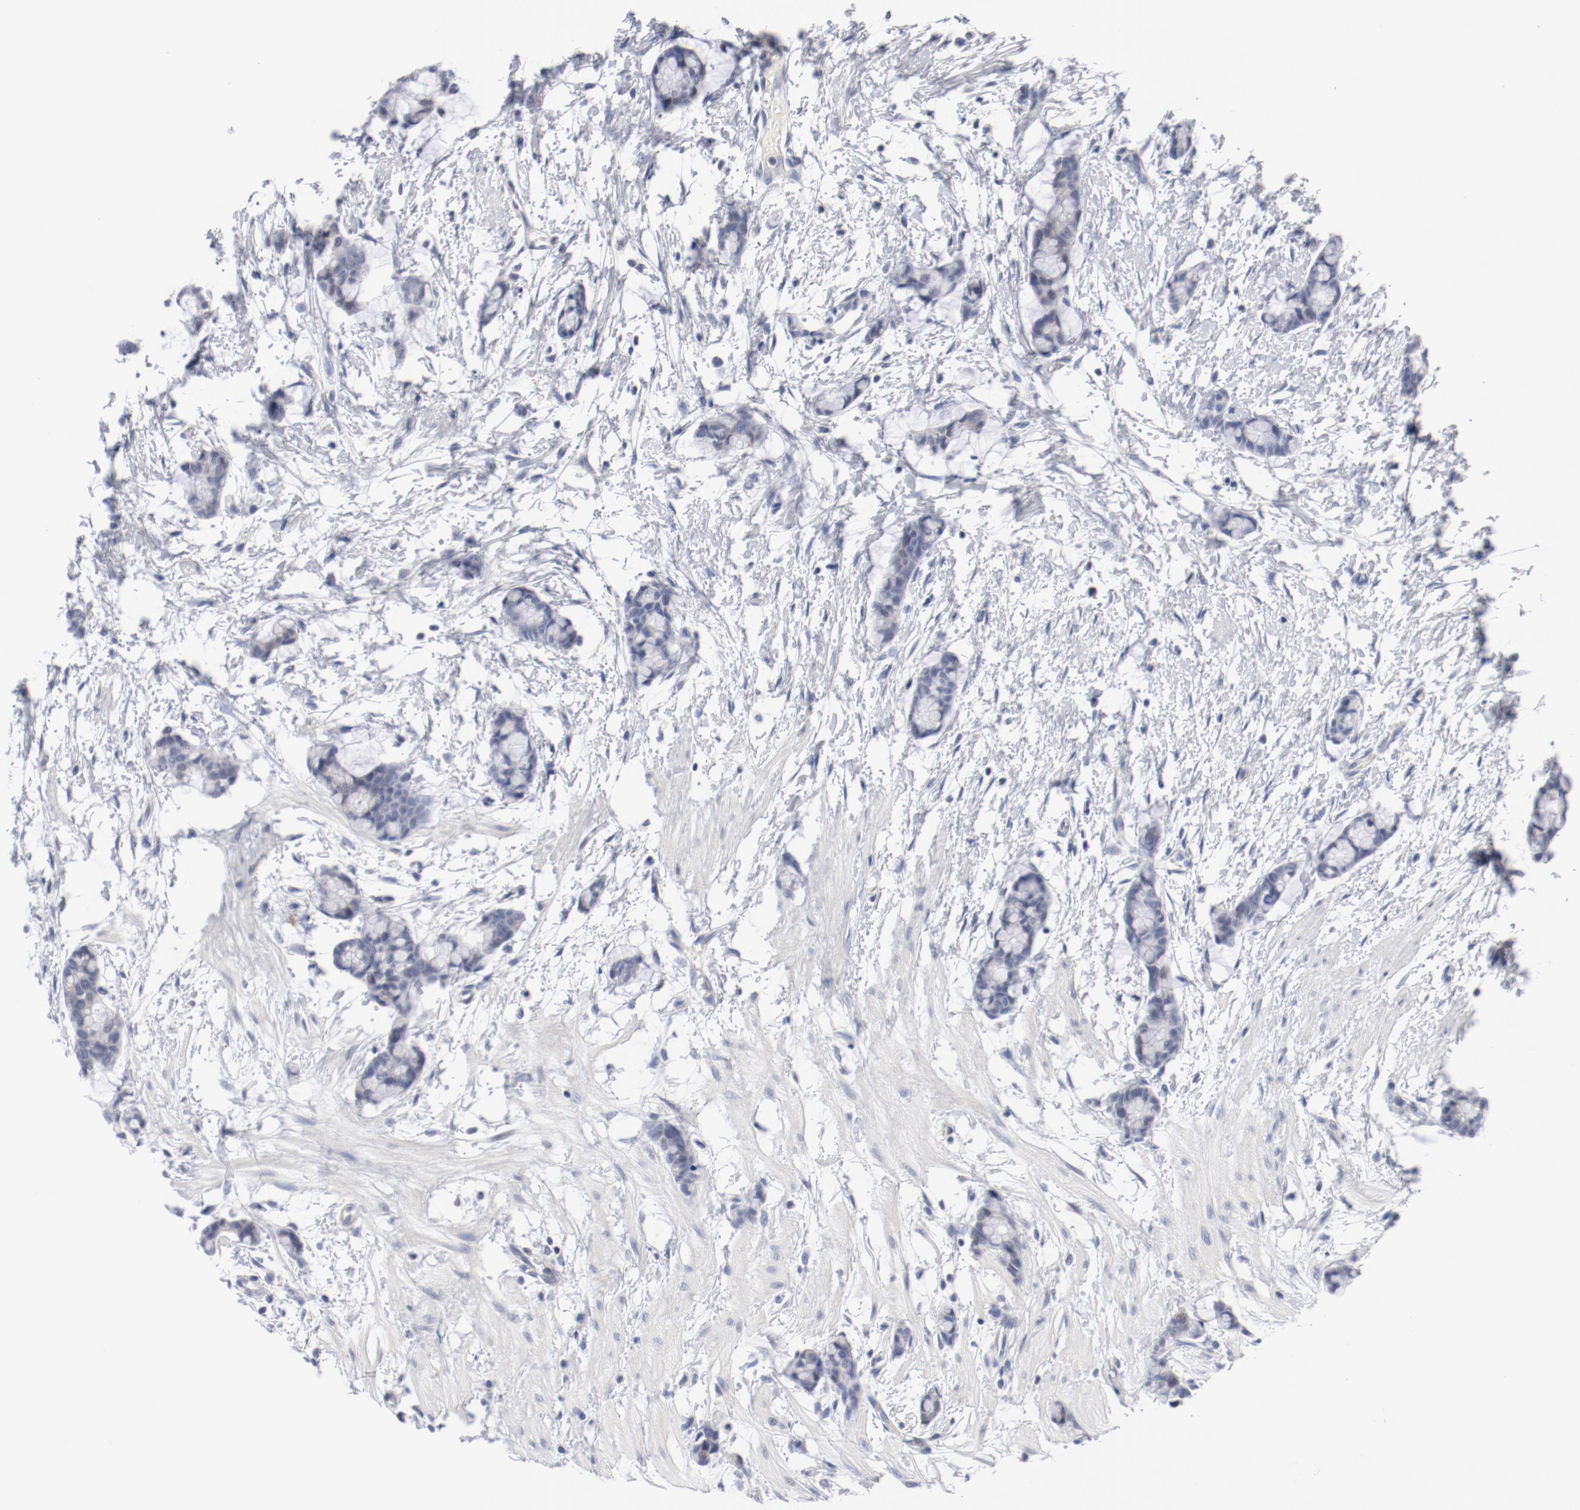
{"staining": {"intensity": "negative", "quantity": "none", "location": "none"}, "tissue": "colorectal cancer", "cell_type": "Tumor cells", "image_type": "cancer", "snomed": [{"axis": "morphology", "description": "Adenocarcinoma, NOS"}, {"axis": "topography", "description": "Colon"}], "caption": "This is an immunohistochemistry image of colorectal cancer. There is no positivity in tumor cells.", "gene": "KCNK13", "patient": {"sex": "male", "age": 14}}